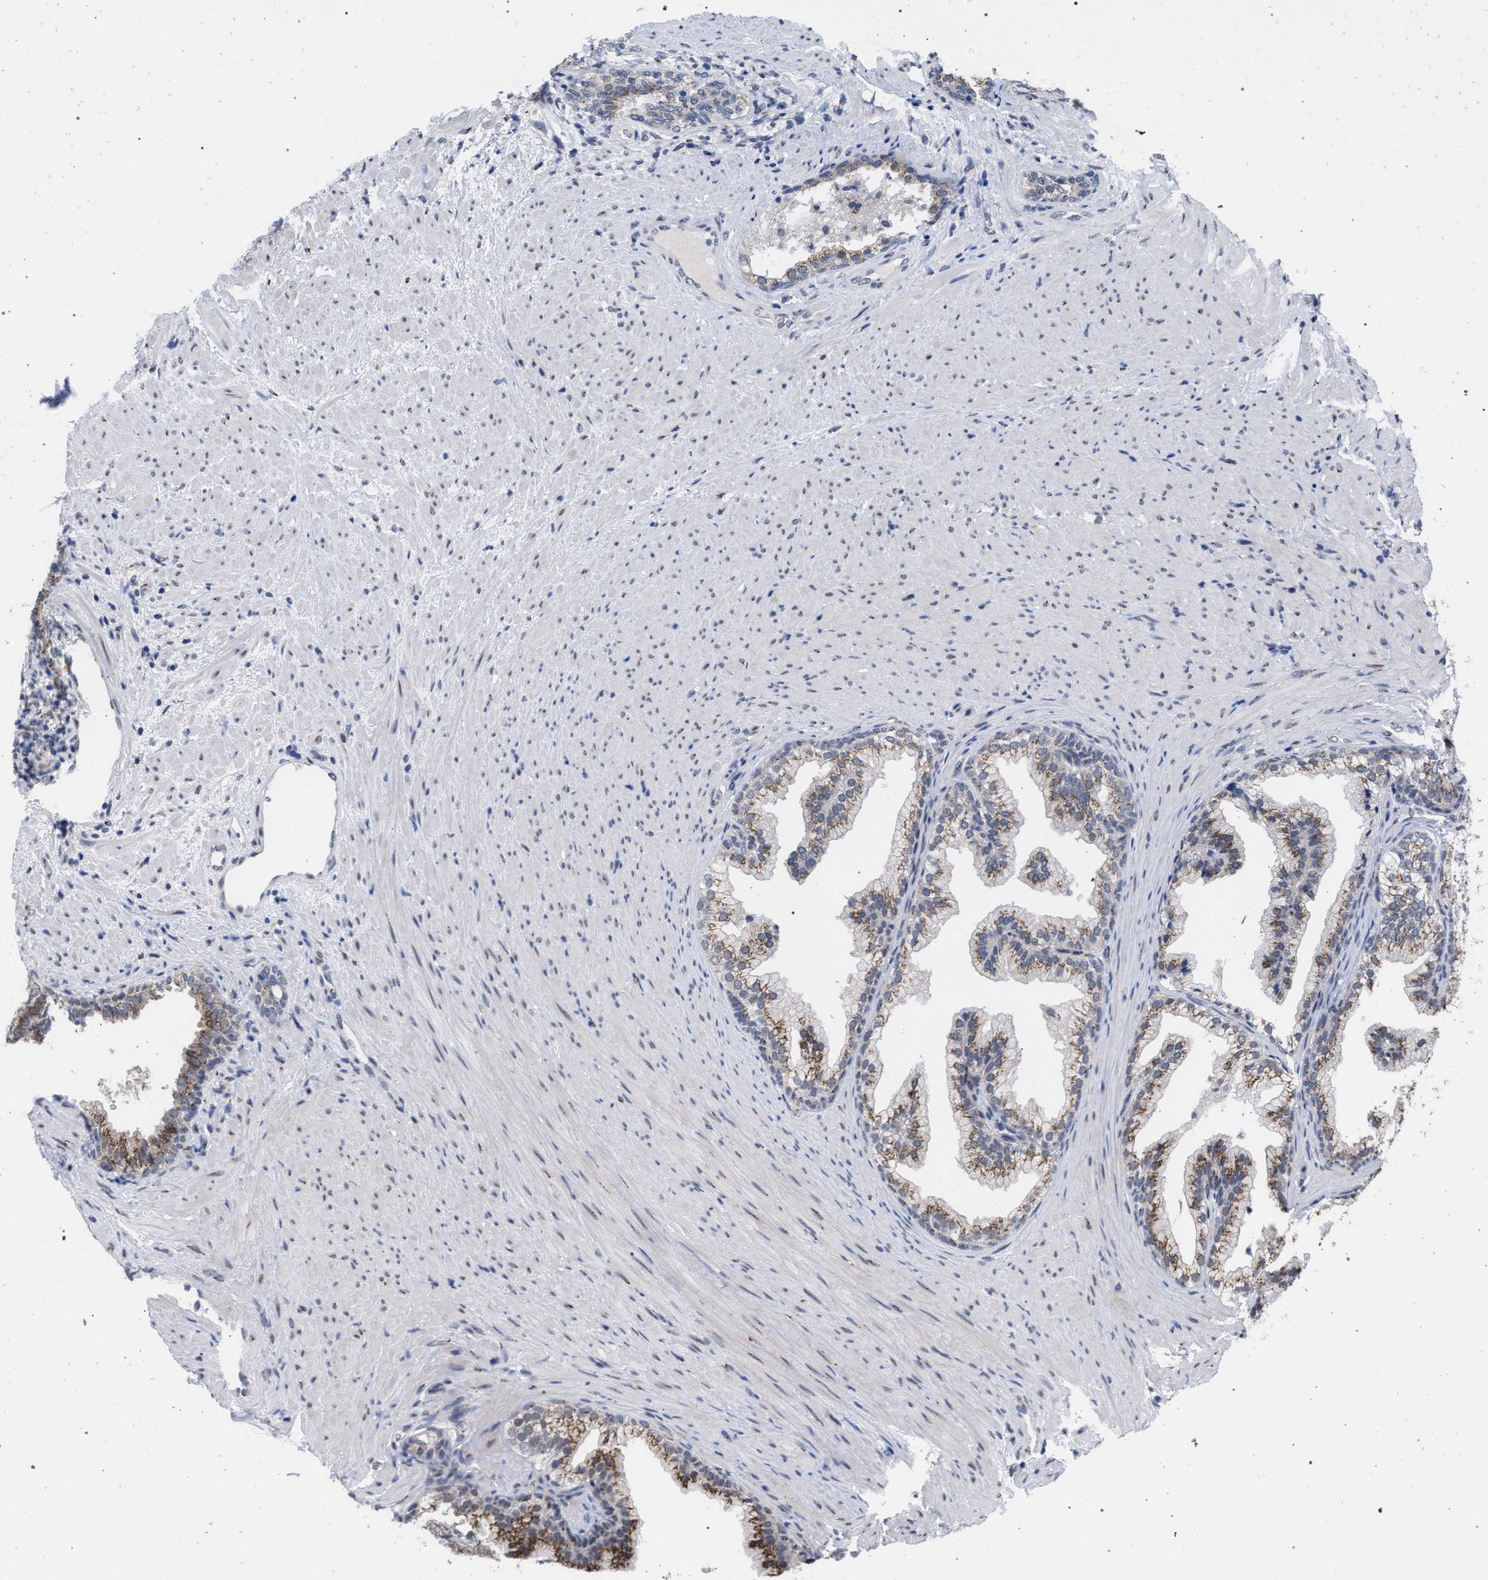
{"staining": {"intensity": "moderate", "quantity": ">75%", "location": "cytoplasmic/membranous"}, "tissue": "prostate", "cell_type": "Glandular cells", "image_type": "normal", "snomed": [{"axis": "morphology", "description": "Normal tissue, NOS"}, {"axis": "topography", "description": "Prostate"}], "caption": "DAB immunohistochemical staining of normal human prostate shows moderate cytoplasmic/membranous protein positivity in about >75% of glandular cells.", "gene": "GOLGA2", "patient": {"sex": "male", "age": 76}}